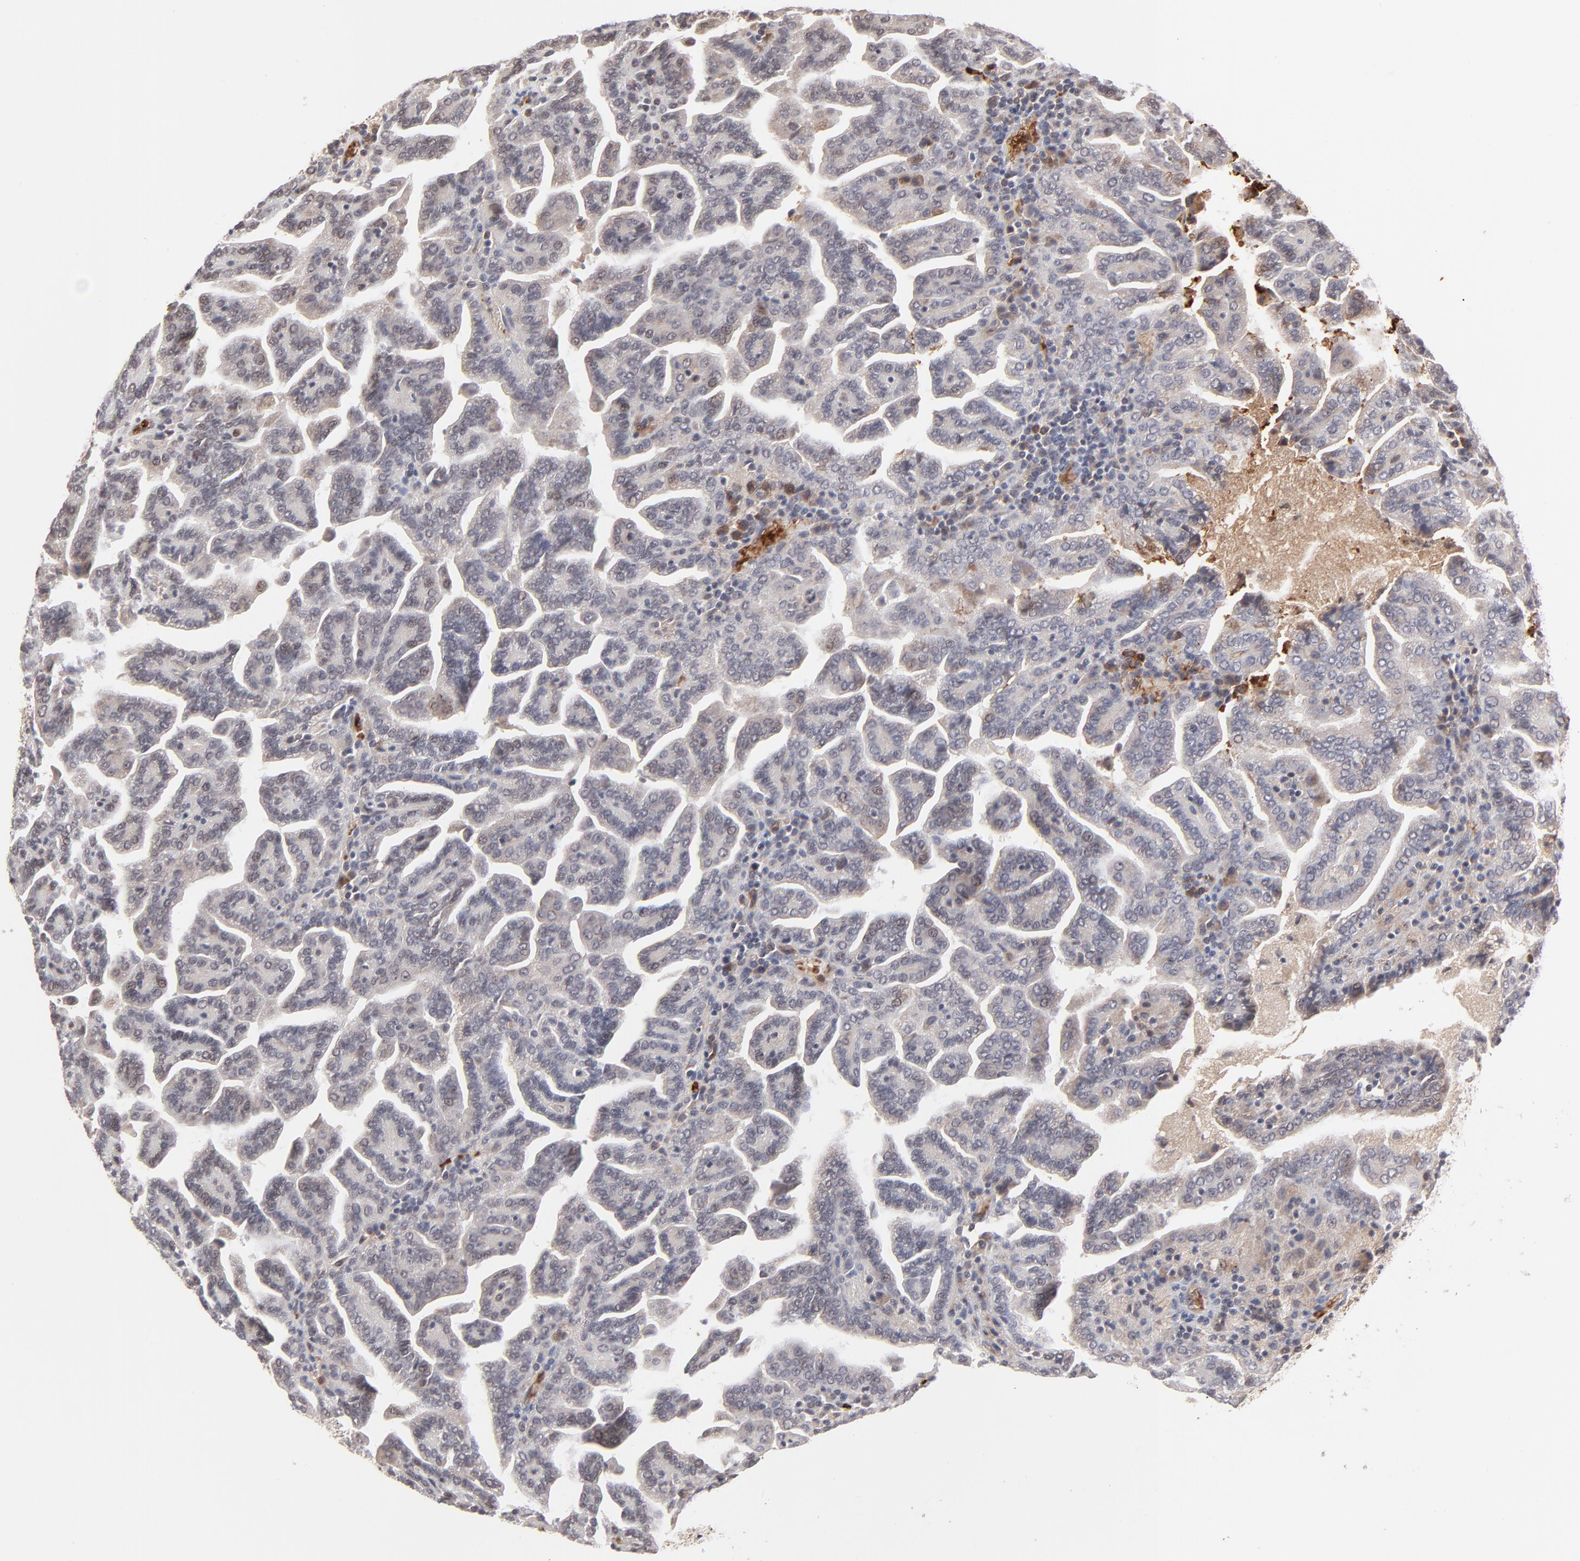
{"staining": {"intensity": "weak", "quantity": "25%-75%", "location": "cytoplasmic/membranous"}, "tissue": "renal cancer", "cell_type": "Tumor cells", "image_type": "cancer", "snomed": [{"axis": "morphology", "description": "Adenocarcinoma, NOS"}, {"axis": "topography", "description": "Kidney"}], "caption": "Immunohistochemistry (IHC) (DAB) staining of adenocarcinoma (renal) shows weak cytoplasmic/membranous protein staining in approximately 25%-75% of tumor cells.", "gene": "CASP10", "patient": {"sex": "male", "age": 61}}